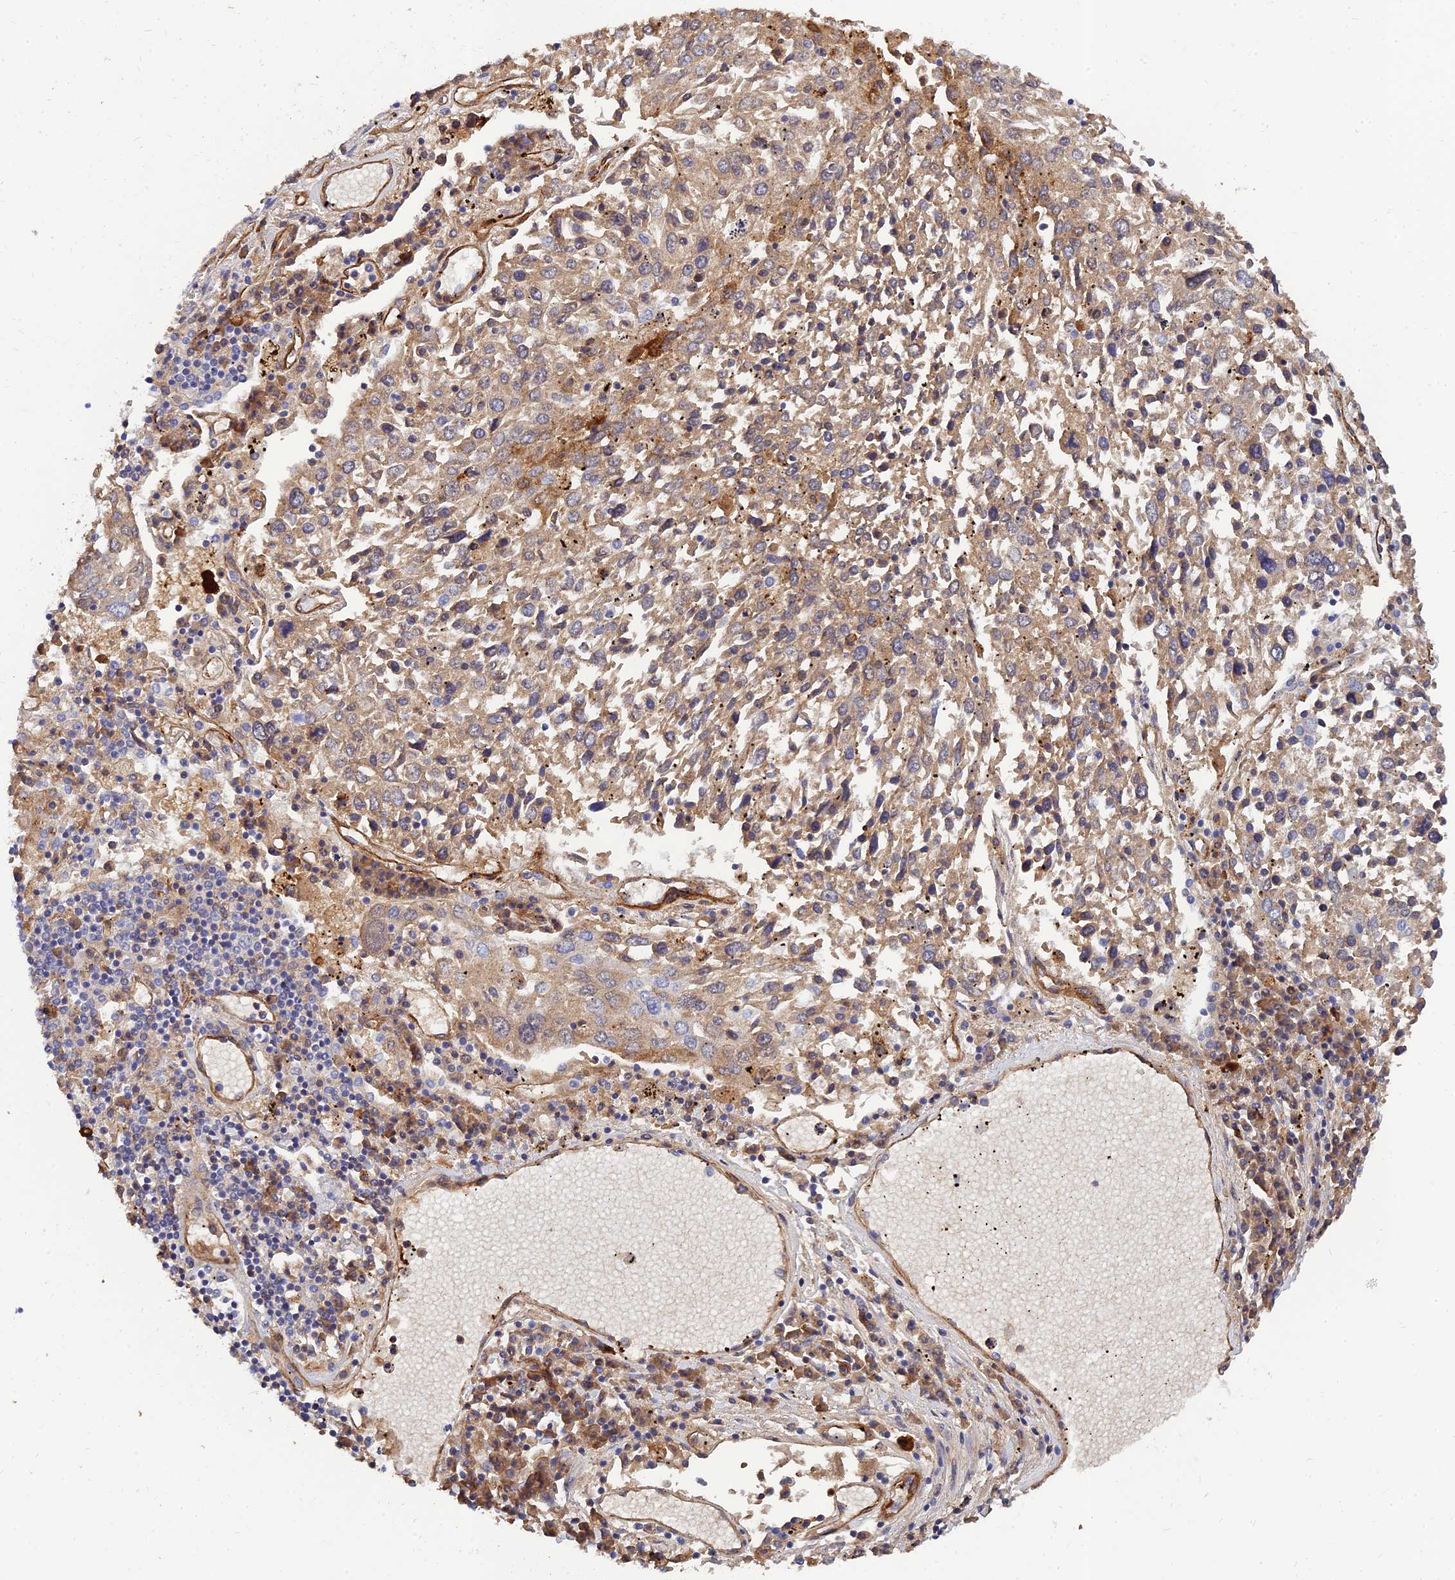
{"staining": {"intensity": "weak", "quantity": ">75%", "location": "cytoplasmic/membranous"}, "tissue": "lung cancer", "cell_type": "Tumor cells", "image_type": "cancer", "snomed": [{"axis": "morphology", "description": "Squamous cell carcinoma, NOS"}, {"axis": "topography", "description": "Lung"}], "caption": "Immunohistochemistry (IHC) photomicrograph of neoplastic tissue: human lung cancer (squamous cell carcinoma) stained using immunohistochemistry (IHC) exhibits low levels of weak protein expression localized specifically in the cytoplasmic/membranous of tumor cells, appearing as a cytoplasmic/membranous brown color.", "gene": "MRPL35", "patient": {"sex": "male", "age": 65}}